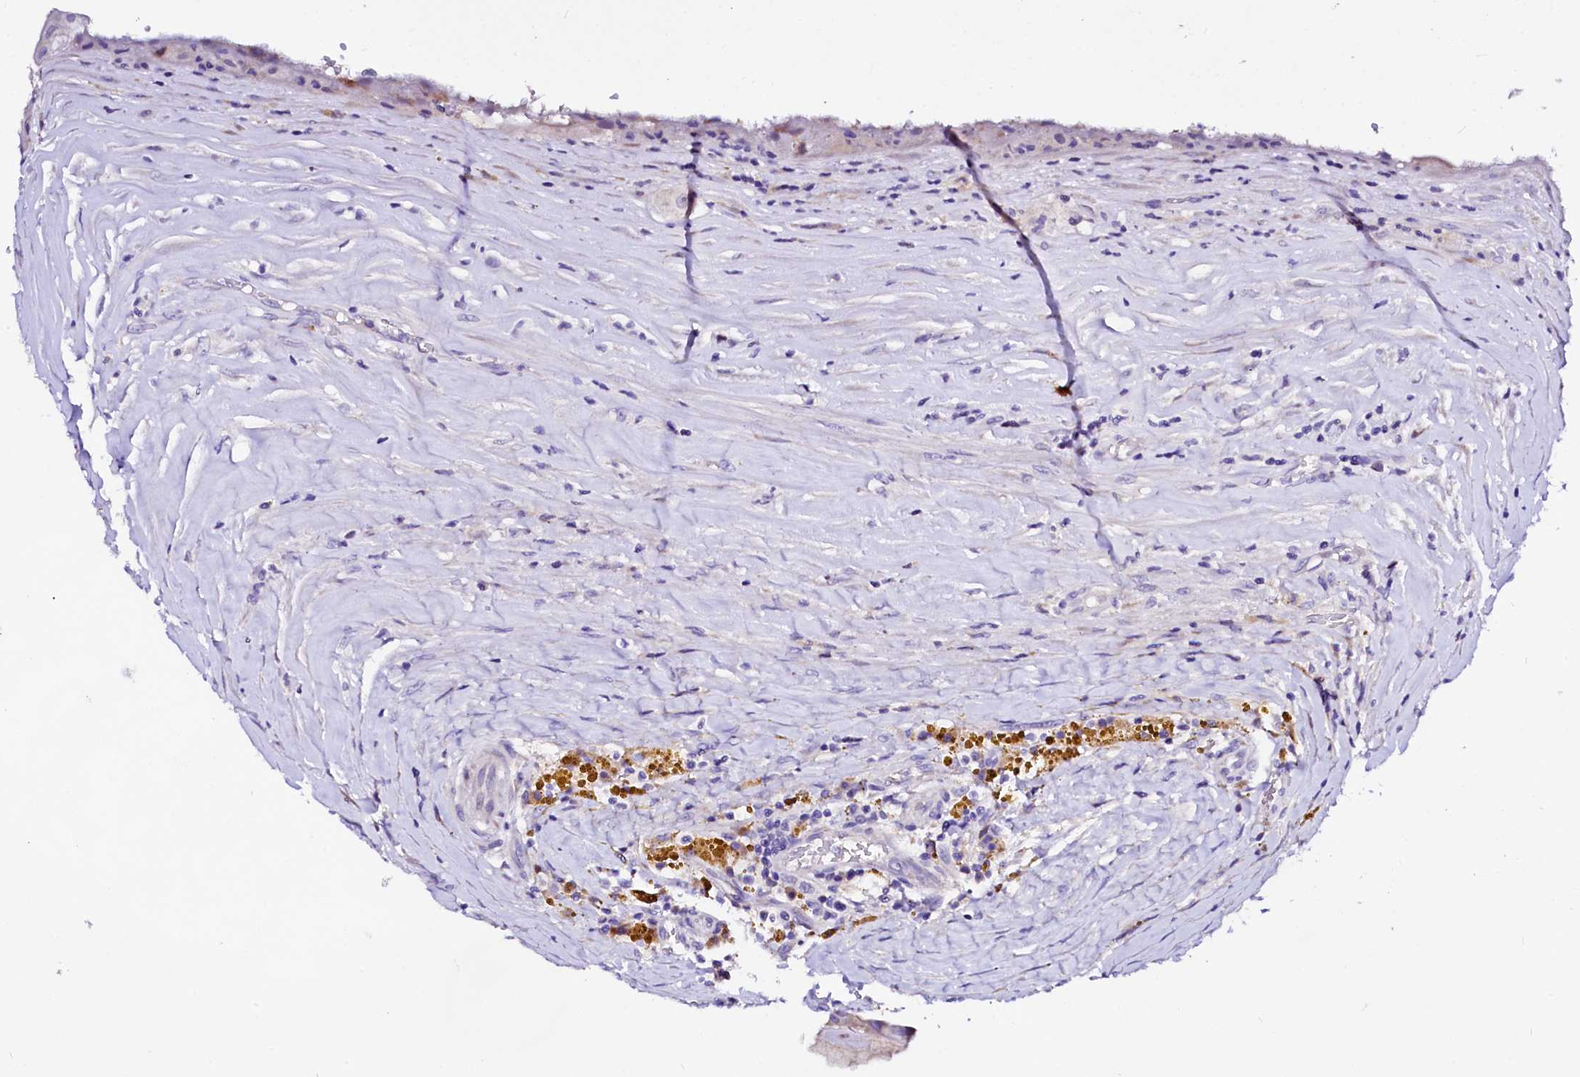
{"staining": {"intensity": "weak", "quantity": "<25%", "location": "cytoplasmic/membranous"}, "tissue": "thyroid cancer", "cell_type": "Tumor cells", "image_type": "cancer", "snomed": [{"axis": "morphology", "description": "Papillary adenocarcinoma, NOS"}, {"axis": "topography", "description": "Thyroid gland"}], "caption": "Tumor cells are negative for brown protein staining in thyroid cancer.", "gene": "BTBD16", "patient": {"sex": "male", "age": 77}}